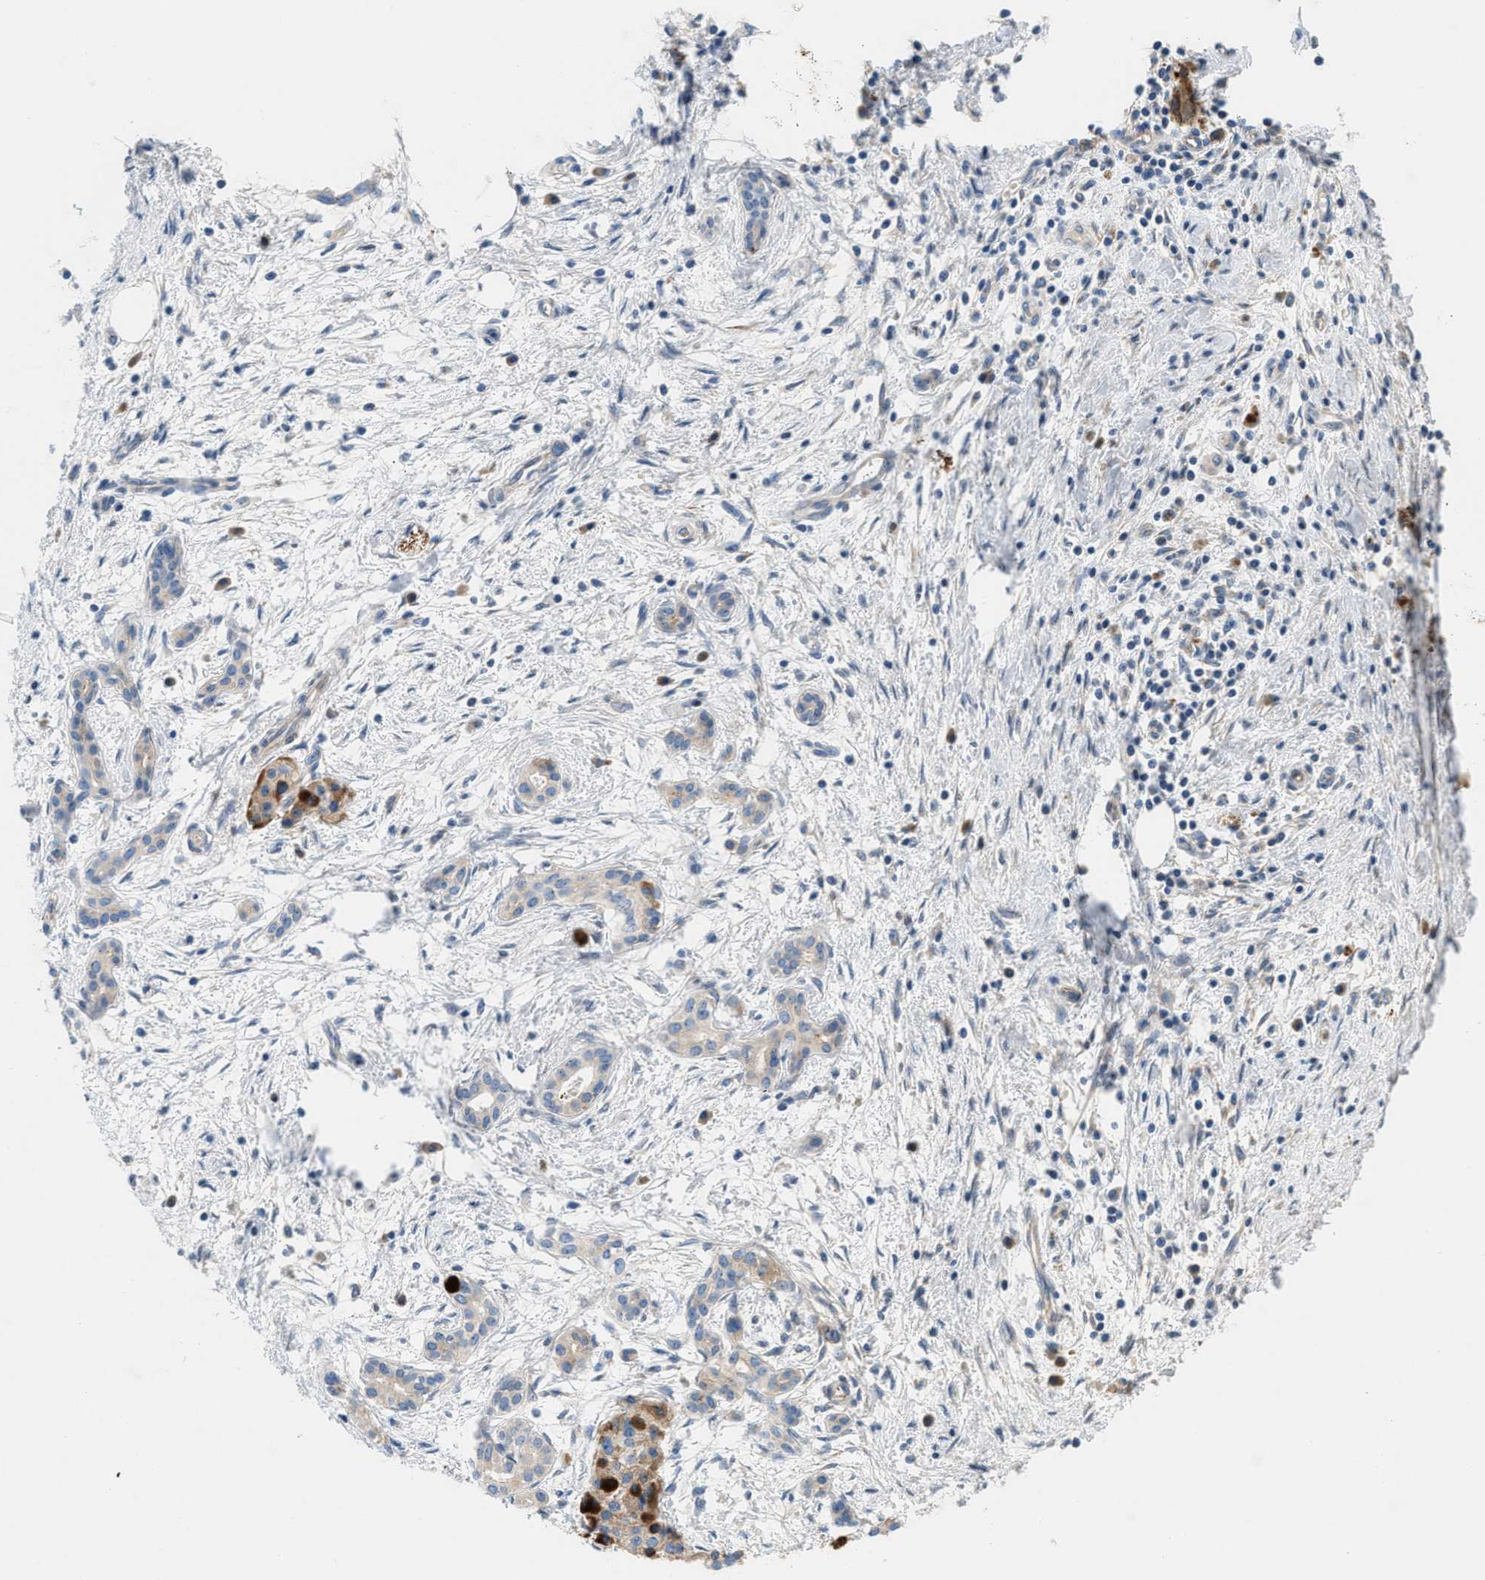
{"staining": {"intensity": "weak", "quantity": "<25%", "location": "cytoplasmic/membranous"}, "tissue": "pancreatic cancer", "cell_type": "Tumor cells", "image_type": "cancer", "snomed": [{"axis": "morphology", "description": "Adenocarcinoma, NOS"}, {"axis": "topography", "description": "Pancreas"}], "caption": "Immunohistochemistry (IHC) photomicrograph of neoplastic tissue: human adenocarcinoma (pancreatic) stained with DAB exhibits no significant protein staining in tumor cells.", "gene": "TMEM248", "patient": {"sex": "female", "age": 70}}